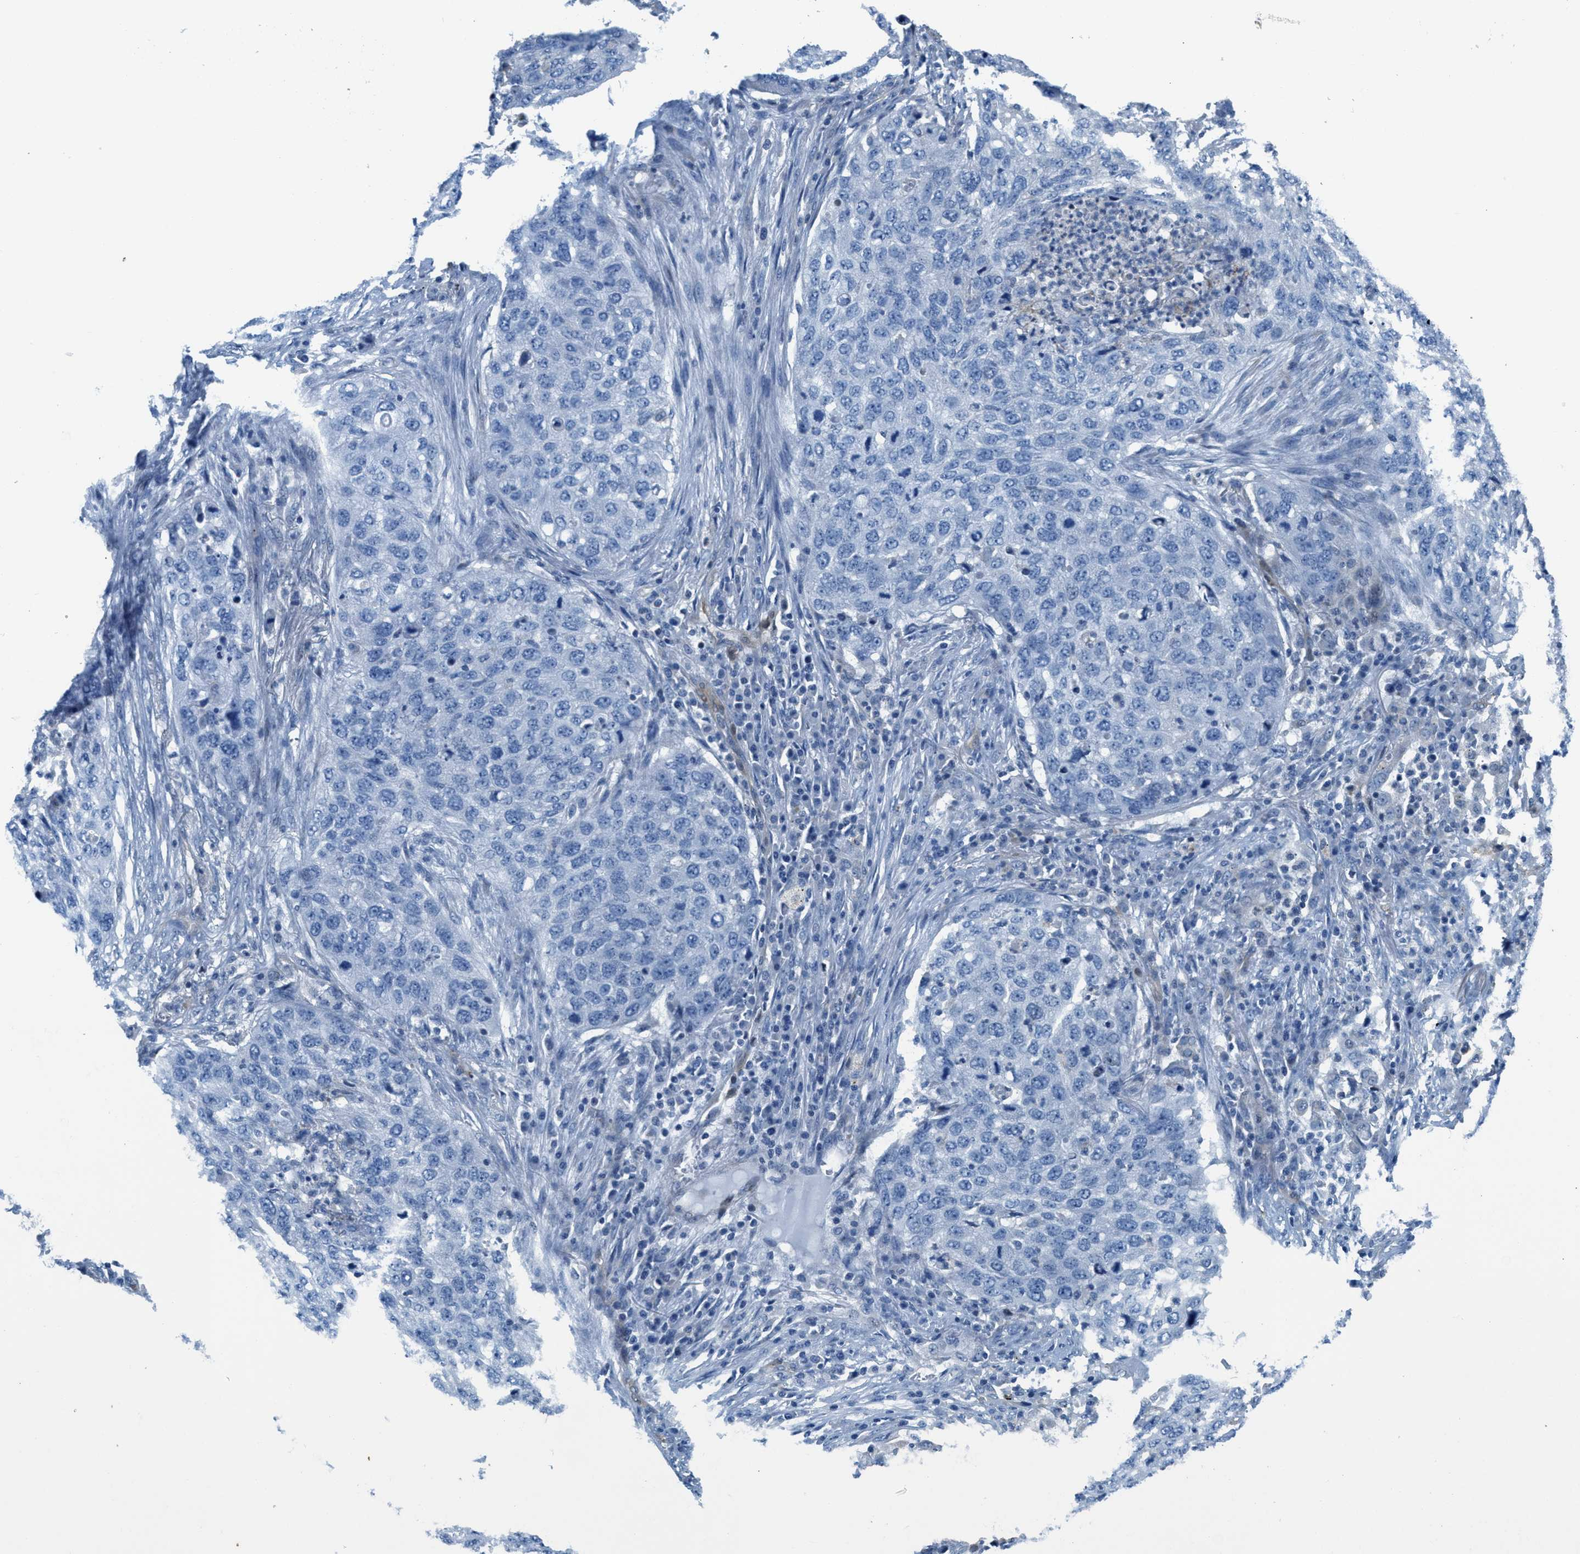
{"staining": {"intensity": "negative", "quantity": "none", "location": "none"}, "tissue": "lung cancer", "cell_type": "Tumor cells", "image_type": "cancer", "snomed": [{"axis": "morphology", "description": "Squamous cell carcinoma, NOS"}, {"axis": "topography", "description": "Lung"}], "caption": "The micrograph demonstrates no significant expression in tumor cells of lung cancer (squamous cell carcinoma). The staining was performed using DAB to visualize the protein expression in brown, while the nuclei were stained in blue with hematoxylin (Magnification: 20x).", "gene": "MAPRE2", "patient": {"sex": "female", "age": 63}}